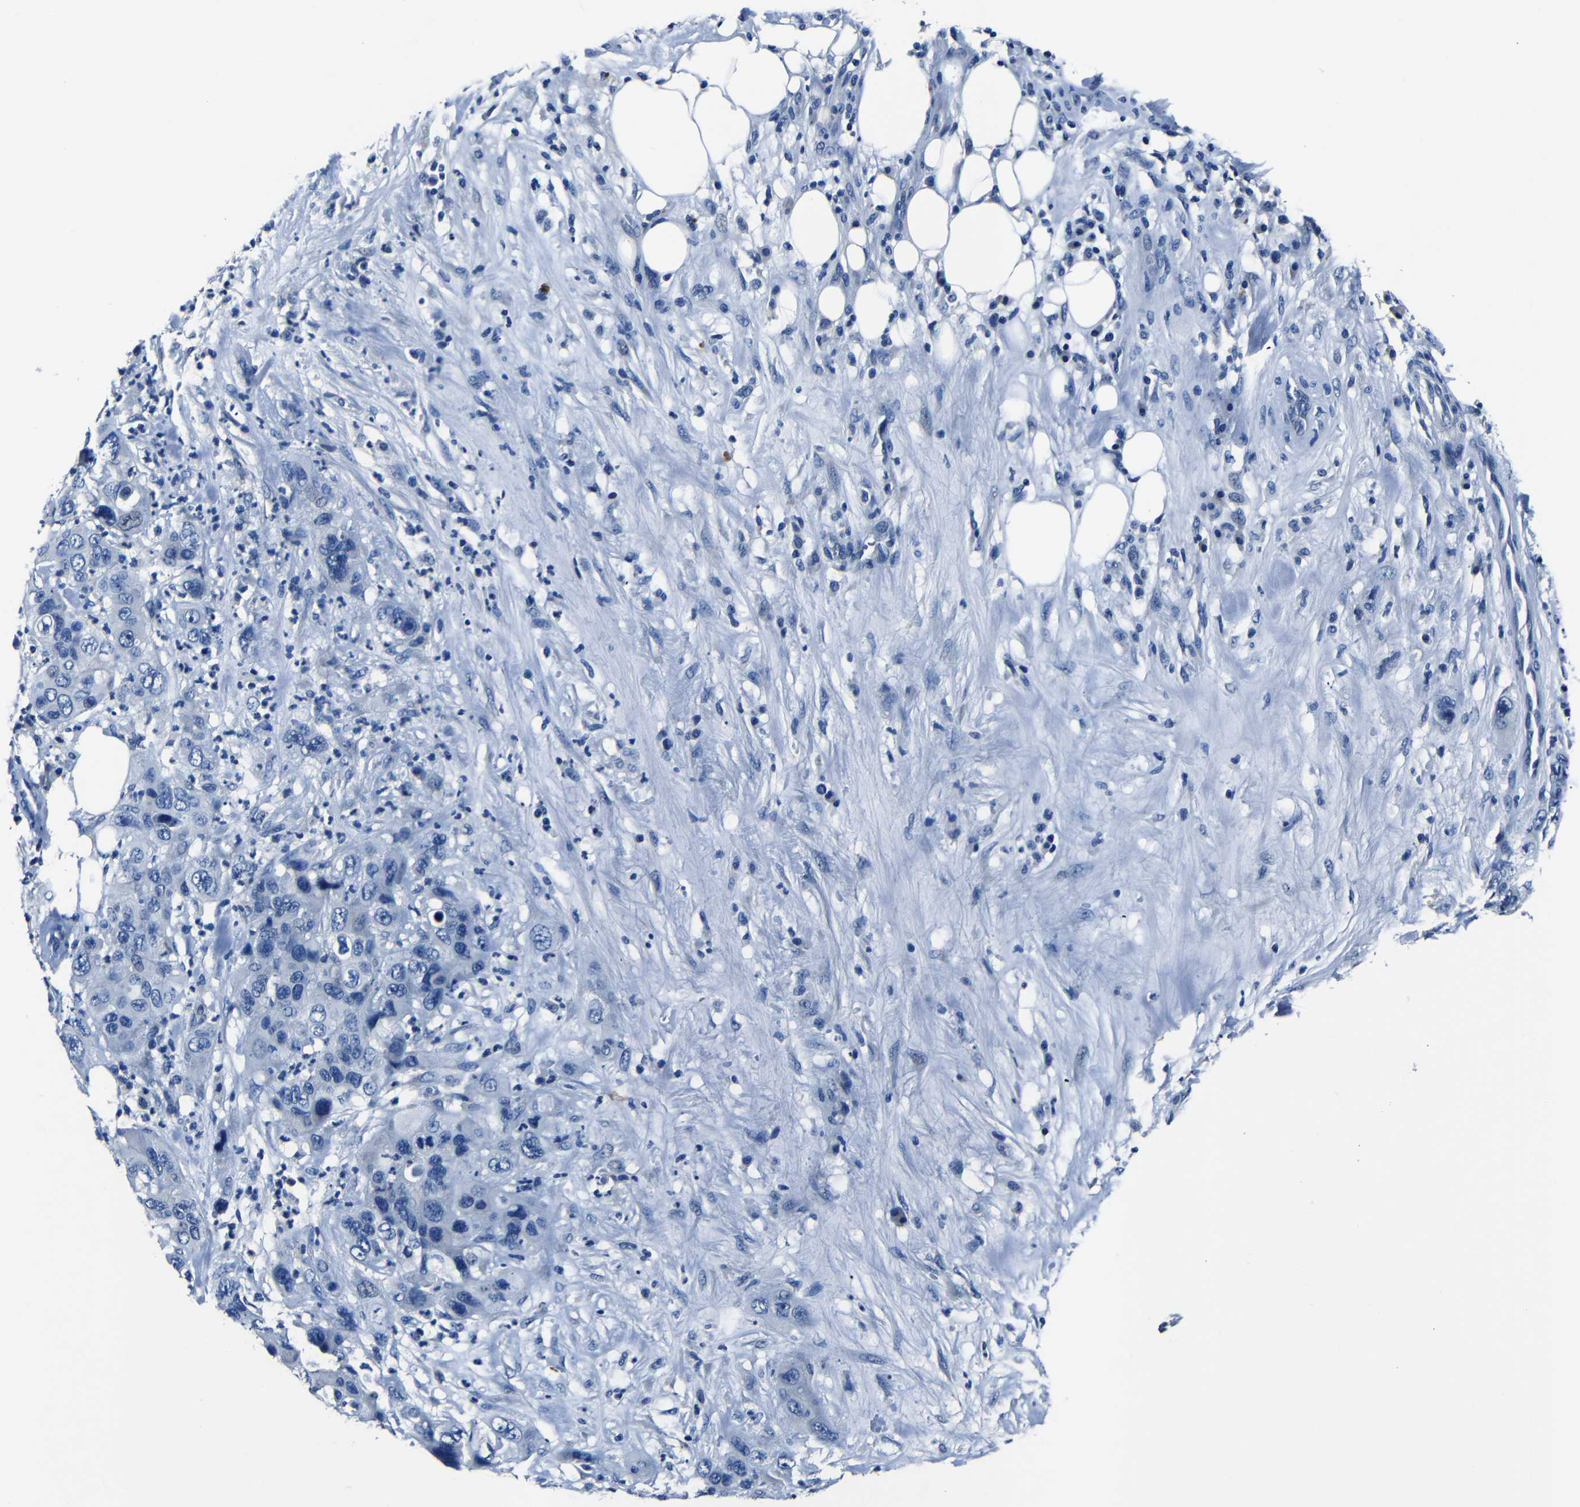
{"staining": {"intensity": "negative", "quantity": "none", "location": "none"}, "tissue": "pancreatic cancer", "cell_type": "Tumor cells", "image_type": "cancer", "snomed": [{"axis": "morphology", "description": "Adenocarcinoma, NOS"}, {"axis": "topography", "description": "Pancreas"}], "caption": "The immunohistochemistry image has no significant positivity in tumor cells of pancreatic cancer (adenocarcinoma) tissue.", "gene": "NCMAP", "patient": {"sex": "female", "age": 71}}